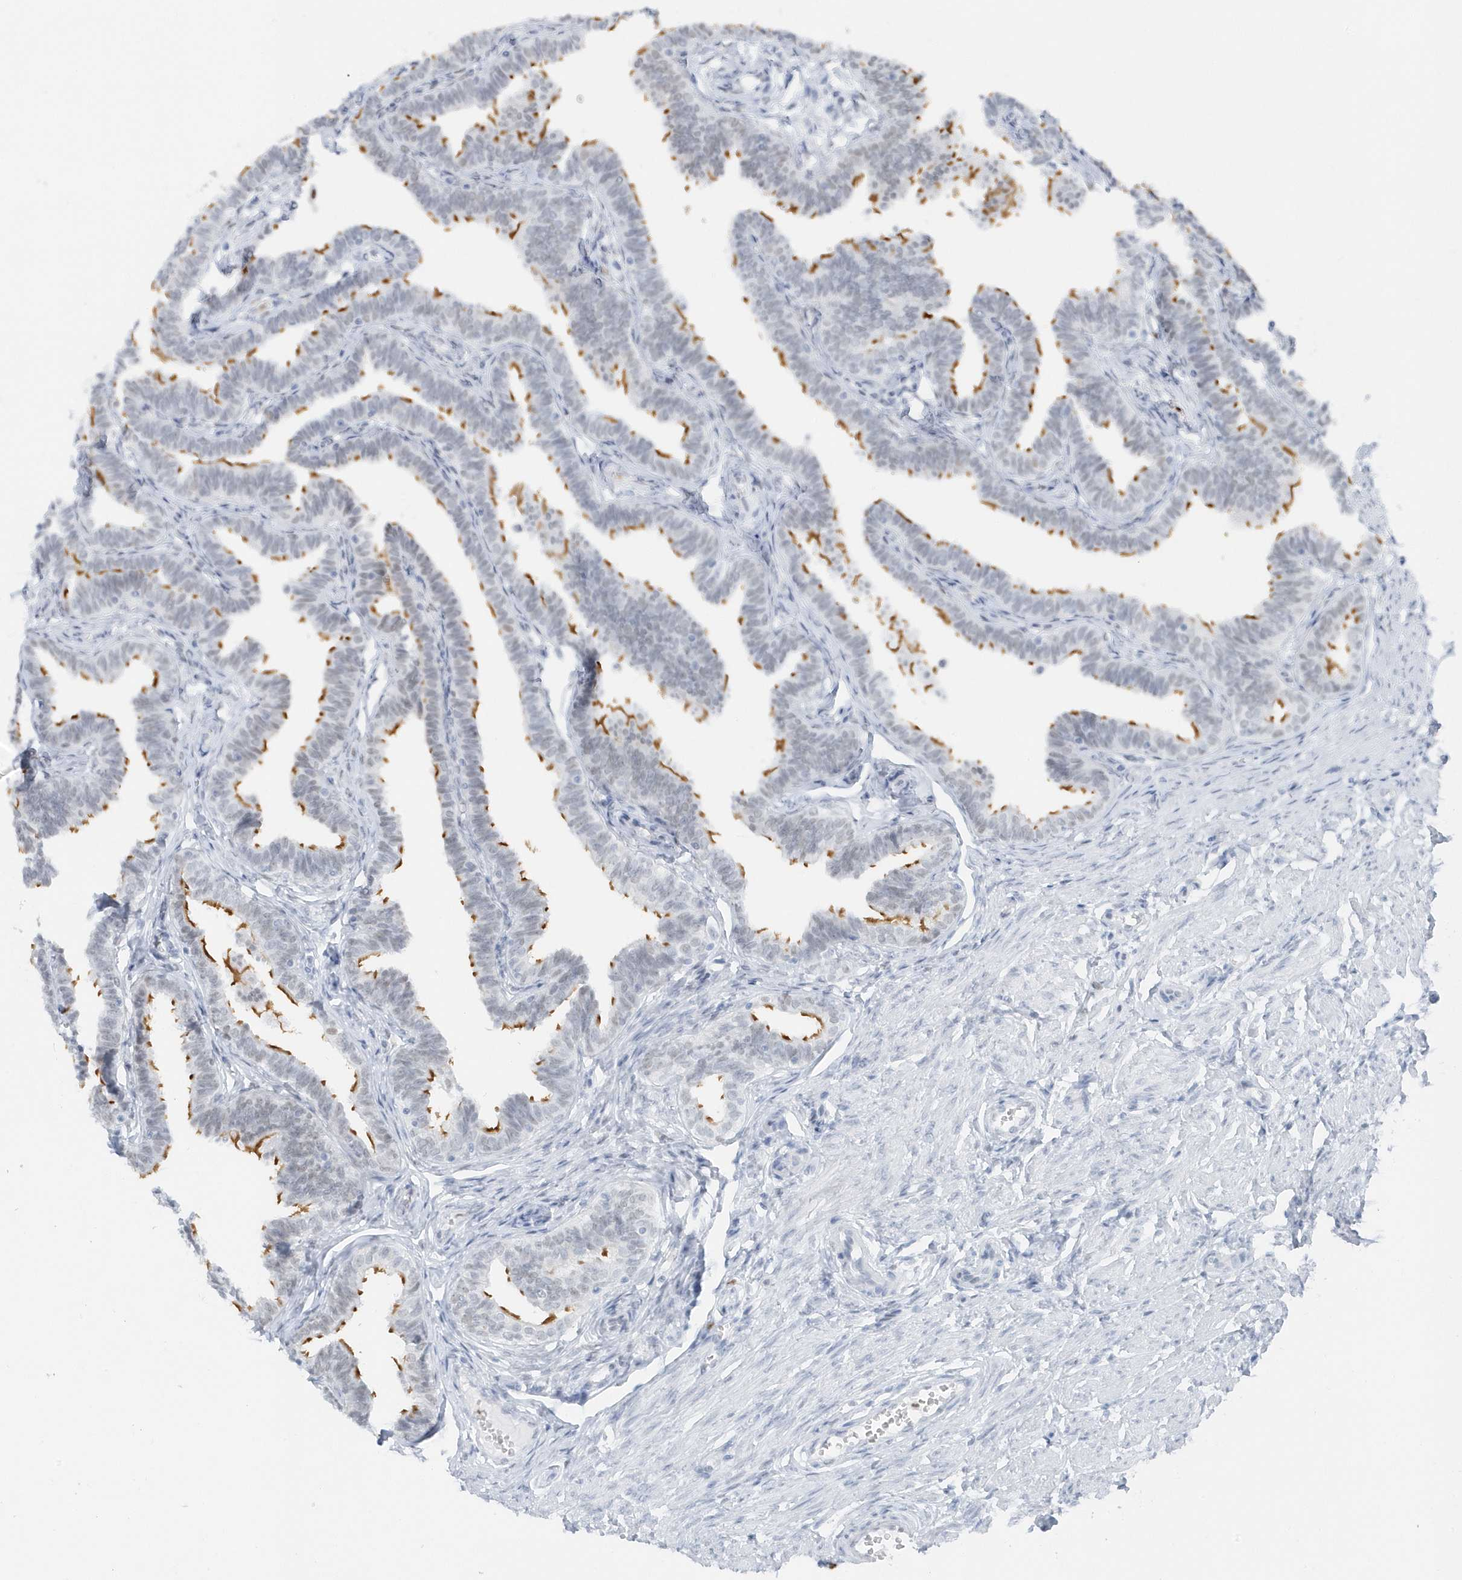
{"staining": {"intensity": "moderate", "quantity": "25%-75%", "location": "cytoplasmic/membranous"}, "tissue": "fallopian tube", "cell_type": "Glandular cells", "image_type": "normal", "snomed": [{"axis": "morphology", "description": "Normal tissue, NOS"}, {"axis": "topography", "description": "Fallopian tube"}, {"axis": "topography", "description": "Ovary"}], "caption": "Protein staining of unremarkable fallopian tube demonstrates moderate cytoplasmic/membranous expression in about 25%-75% of glandular cells. (DAB = brown stain, brightfield microscopy at high magnification).", "gene": "SMIM34", "patient": {"sex": "female", "age": 23}}